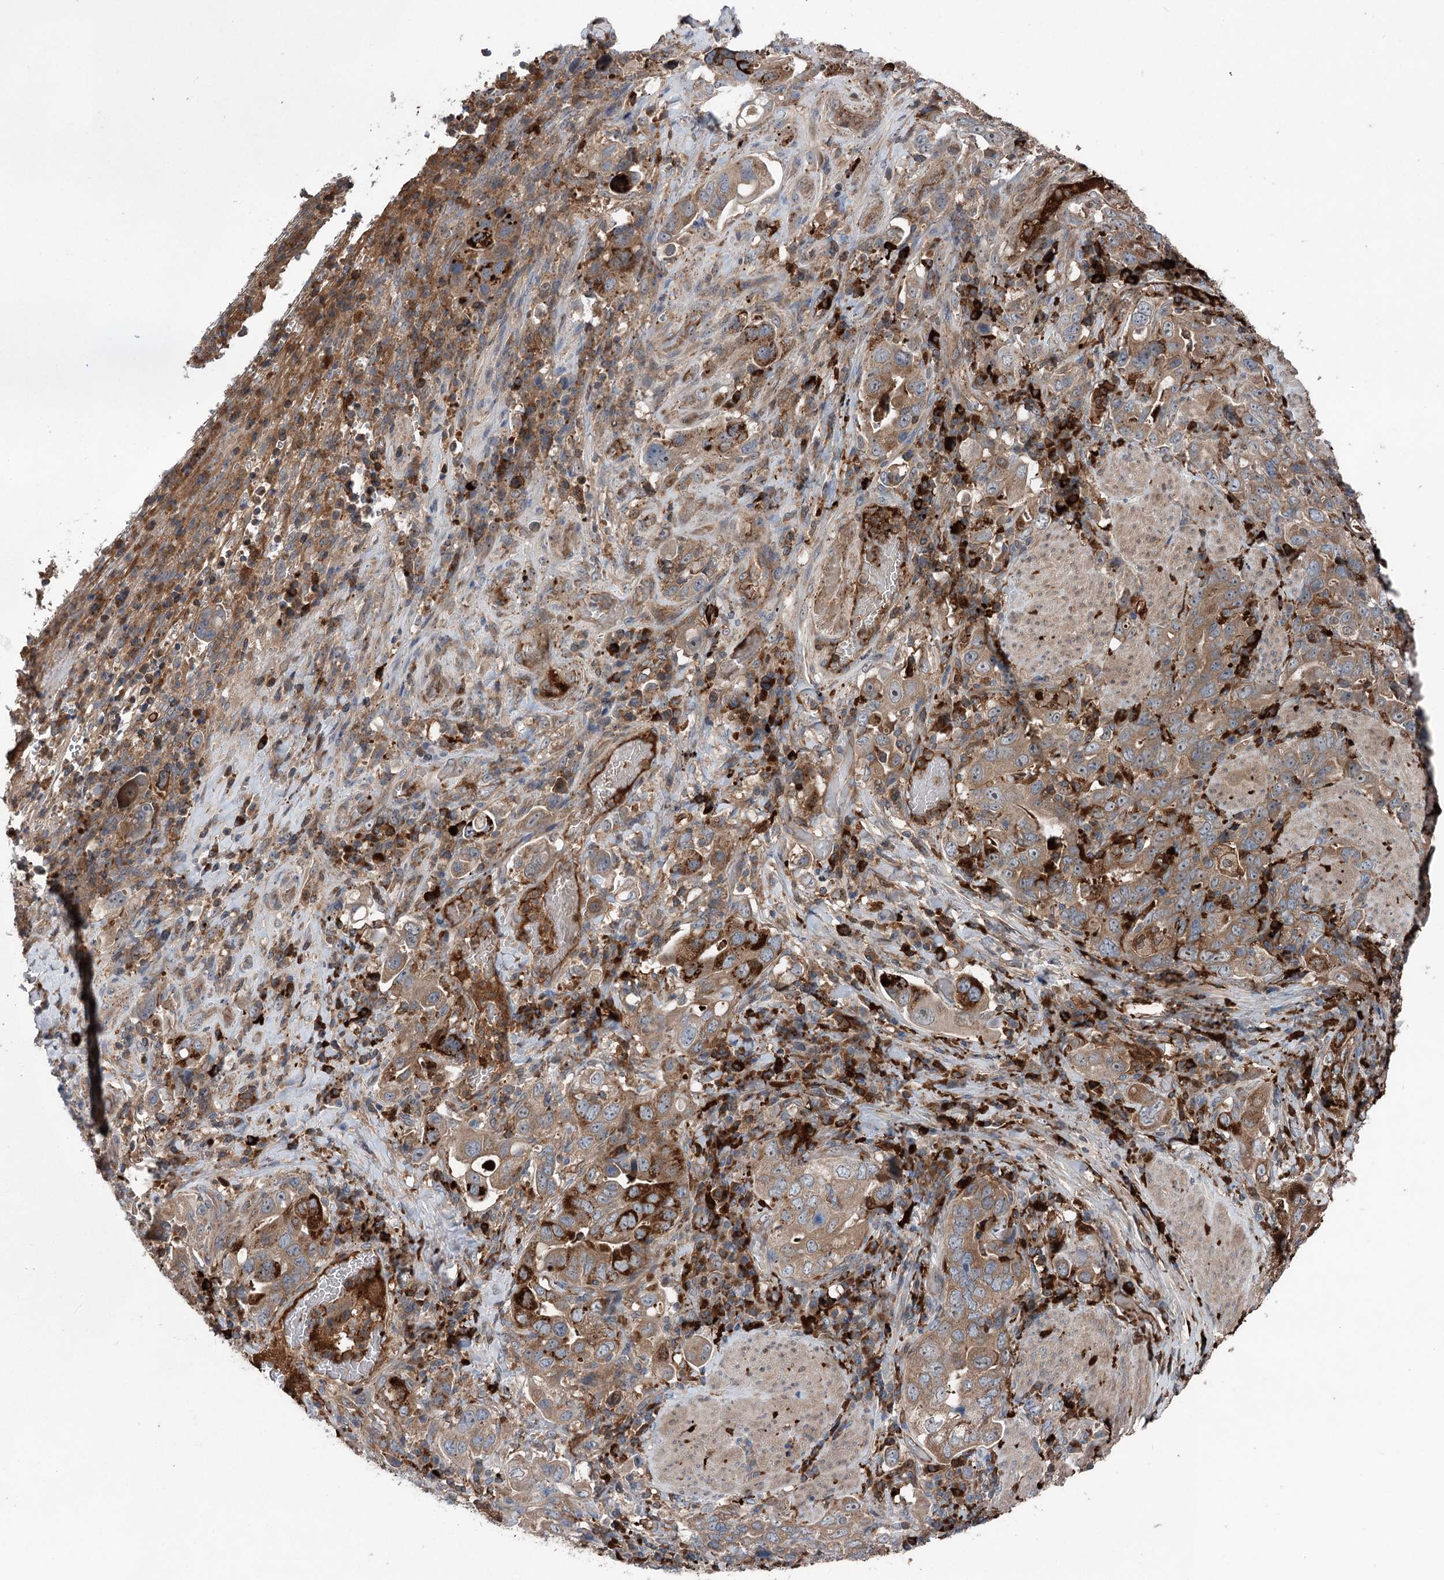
{"staining": {"intensity": "moderate", "quantity": ">75%", "location": "cytoplasmic/membranous"}, "tissue": "stomach cancer", "cell_type": "Tumor cells", "image_type": "cancer", "snomed": [{"axis": "morphology", "description": "Adenocarcinoma, NOS"}, {"axis": "topography", "description": "Stomach, upper"}], "caption": "Immunohistochemical staining of human stomach cancer shows medium levels of moderate cytoplasmic/membranous protein expression in about >75% of tumor cells. (DAB IHC, brown staining for protein, blue staining for nuclei).", "gene": "PPP1R21", "patient": {"sex": "male", "age": 62}}